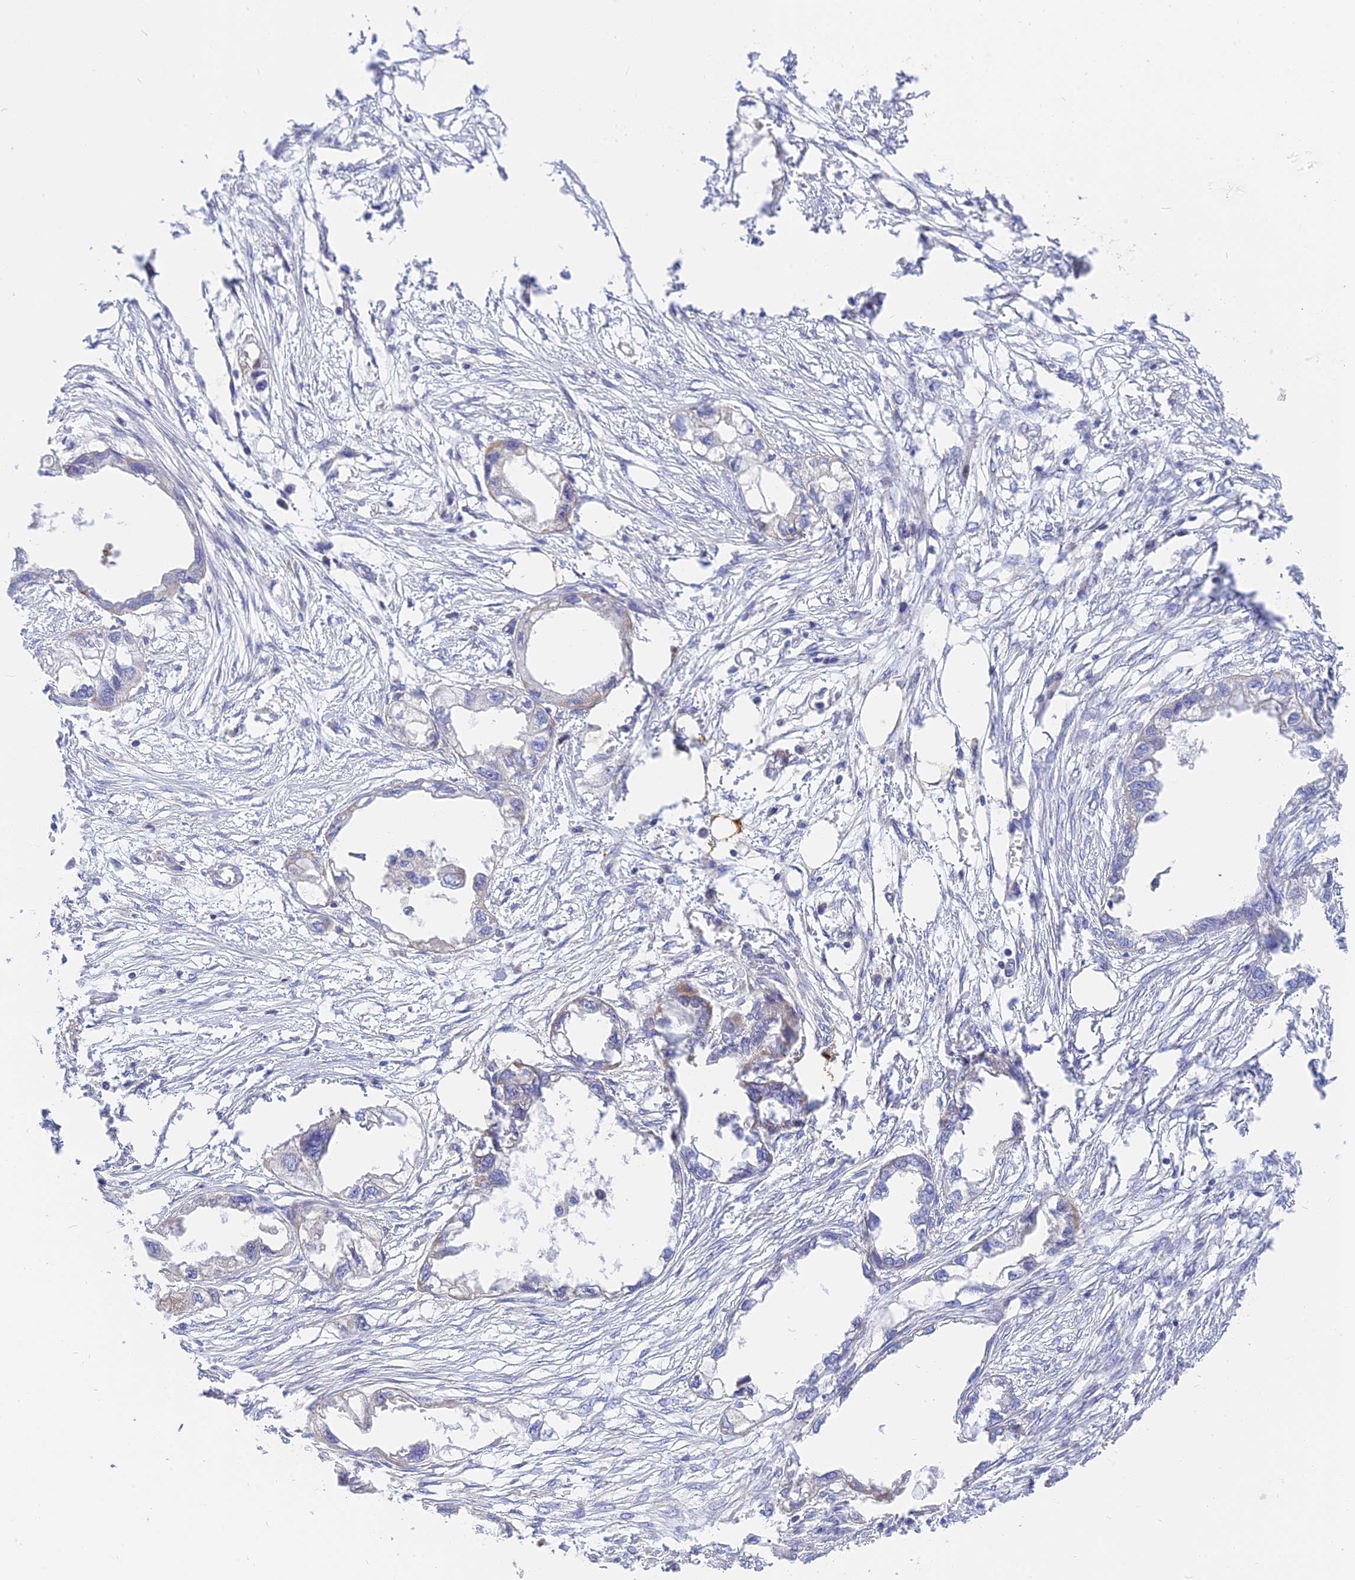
{"staining": {"intensity": "negative", "quantity": "none", "location": "none"}, "tissue": "endometrial cancer", "cell_type": "Tumor cells", "image_type": "cancer", "snomed": [{"axis": "morphology", "description": "Adenocarcinoma, NOS"}, {"axis": "morphology", "description": "Adenocarcinoma, metastatic, NOS"}, {"axis": "topography", "description": "Adipose tissue"}, {"axis": "topography", "description": "Endometrium"}], "caption": "Tumor cells show no significant protein expression in metastatic adenocarcinoma (endometrial). (DAB IHC visualized using brightfield microscopy, high magnification).", "gene": "MRPL15", "patient": {"sex": "female", "age": 67}}